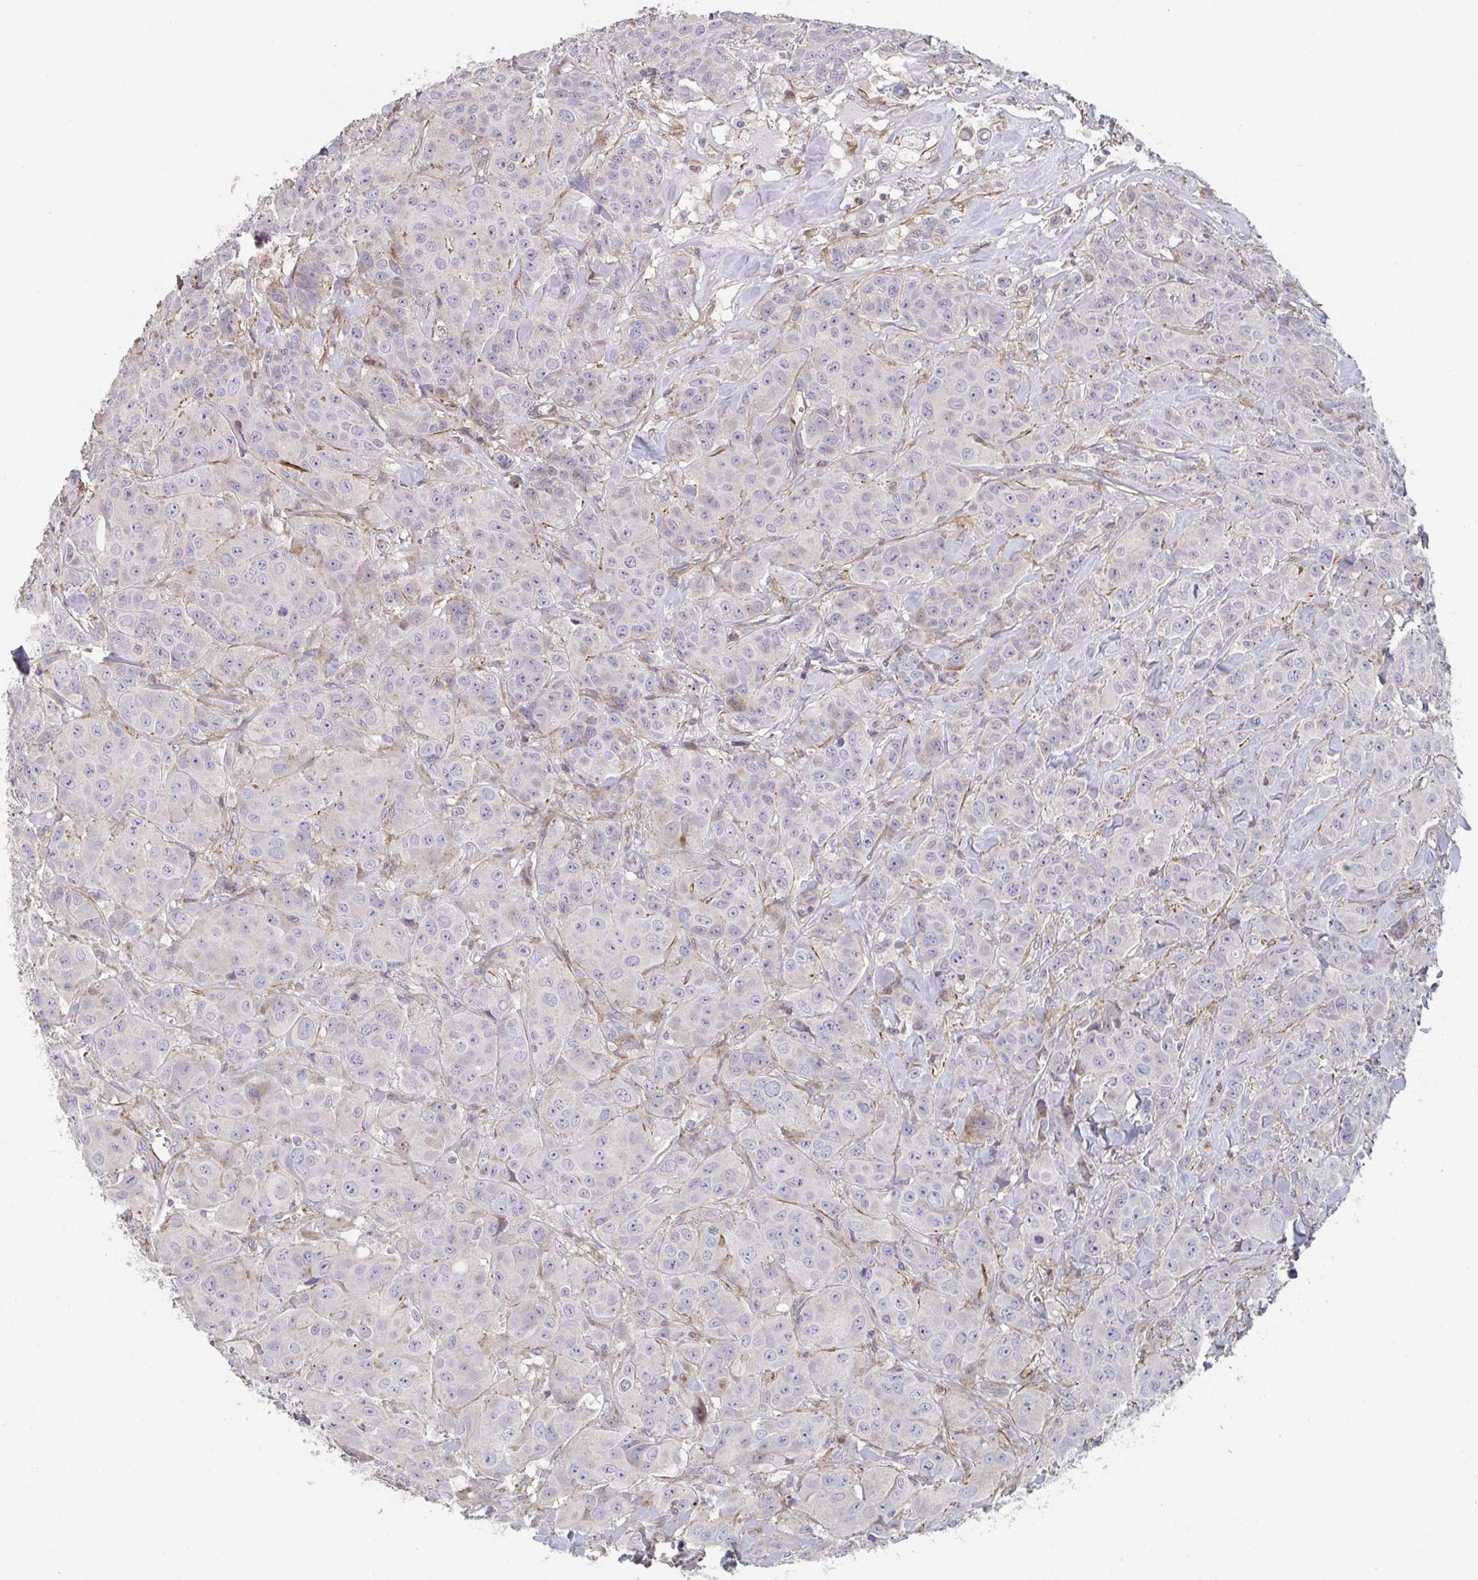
{"staining": {"intensity": "negative", "quantity": "none", "location": "none"}, "tissue": "breast cancer", "cell_type": "Tumor cells", "image_type": "cancer", "snomed": [{"axis": "morphology", "description": "Normal tissue, NOS"}, {"axis": "morphology", "description": "Duct carcinoma"}, {"axis": "topography", "description": "Breast"}], "caption": "High power microscopy micrograph of an IHC photomicrograph of breast invasive ductal carcinoma, revealing no significant expression in tumor cells.", "gene": "FZD2", "patient": {"sex": "female", "age": 43}}